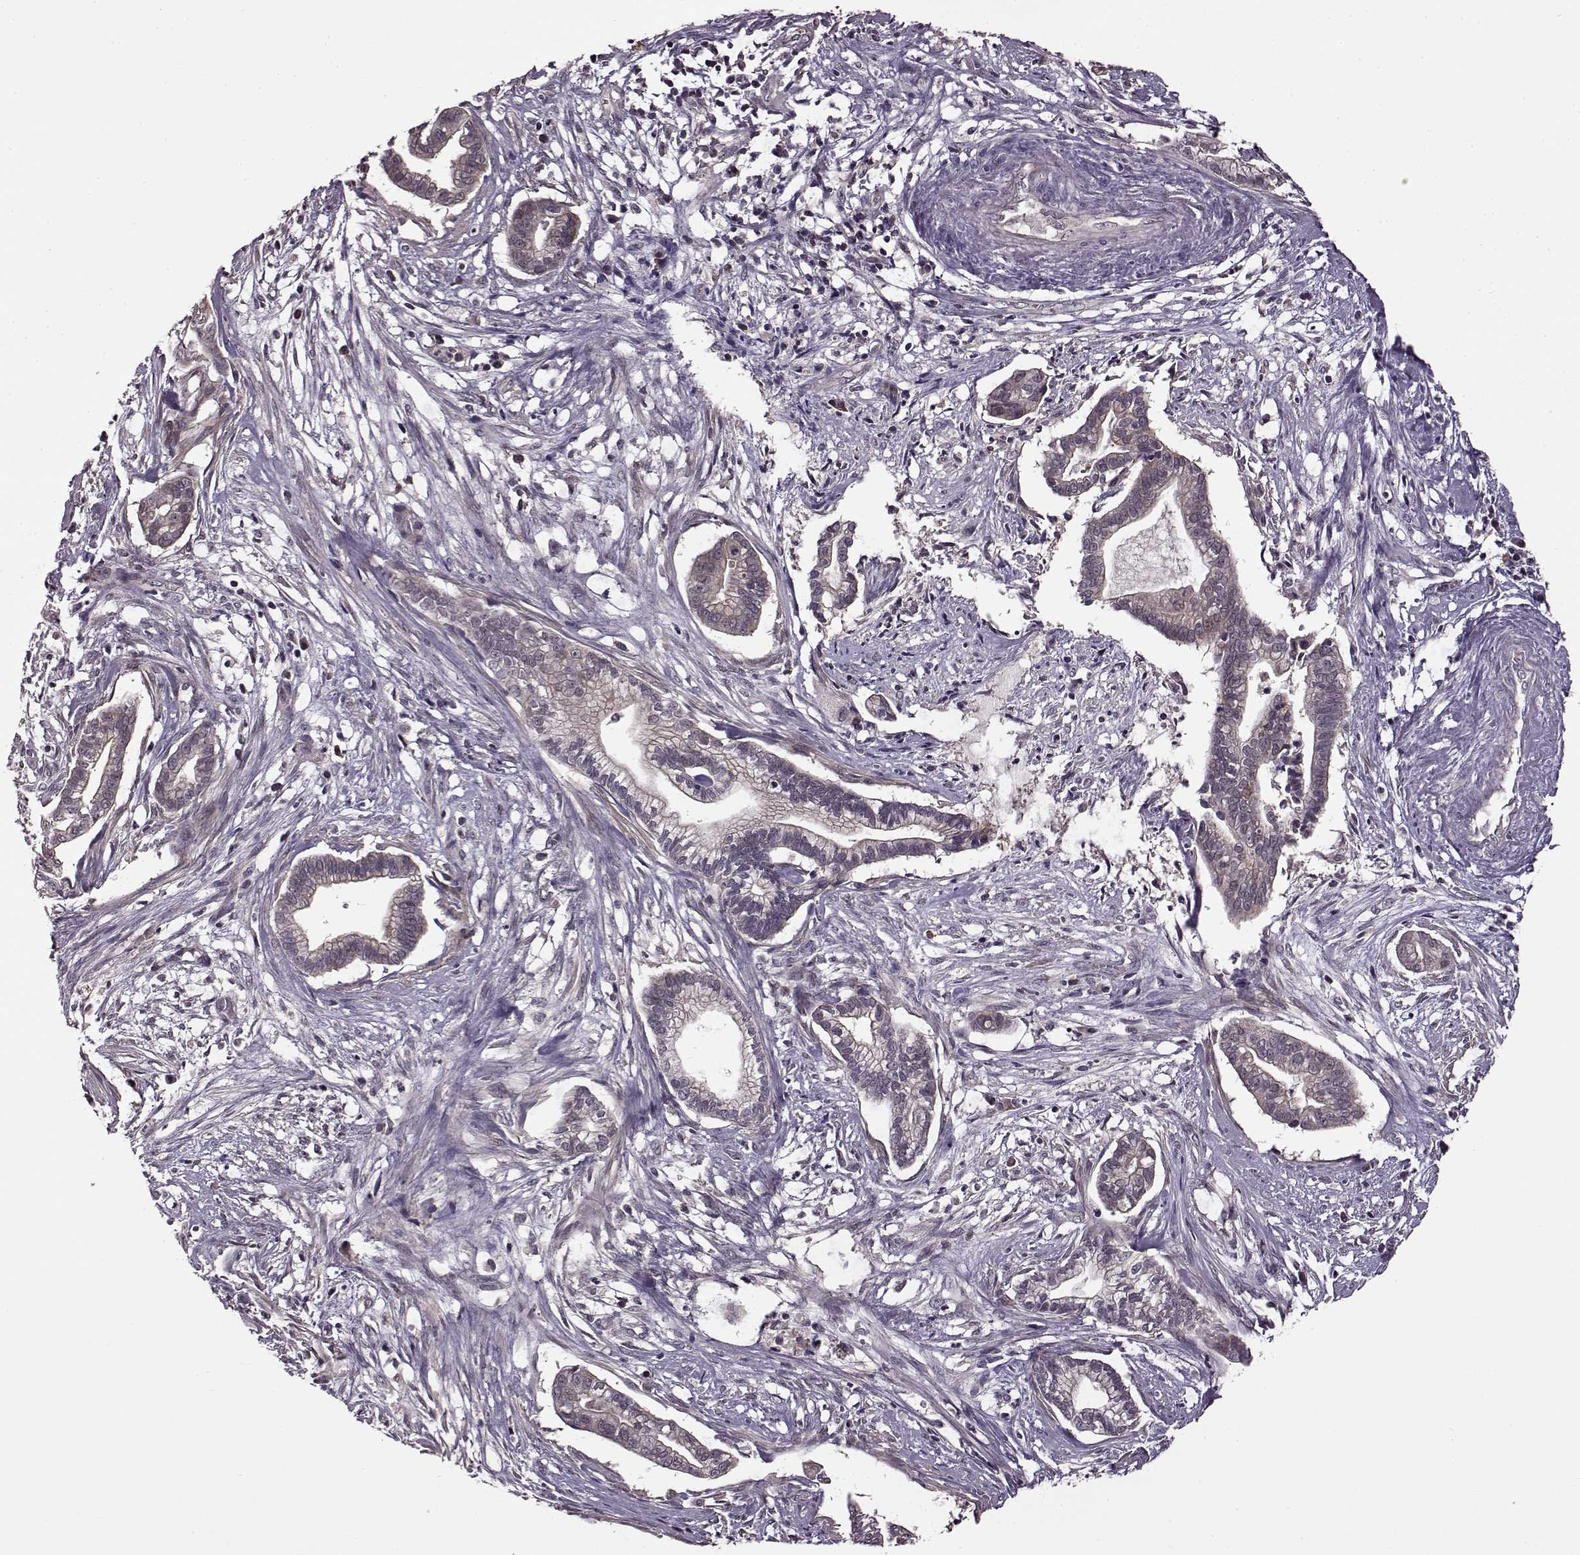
{"staining": {"intensity": "negative", "quantity": "none", "location": "none"}, "tissue": "cervical cancer", "cell_type": "Tumor cells", "image_type": "cancer", "snomed": [{"axis": "morphology", "description": "Adenocarcinoma, NOS"}, {"axis": "topography", "description": "Cervix"}], "caption": "A high-resolution image shows immunohistochemistry staining of cervical adenocarcinoma, which demonstrates no significant staining in tumor cells.", "gene": "MAIP1", "patient": {"sex": "female", "age": 62}}